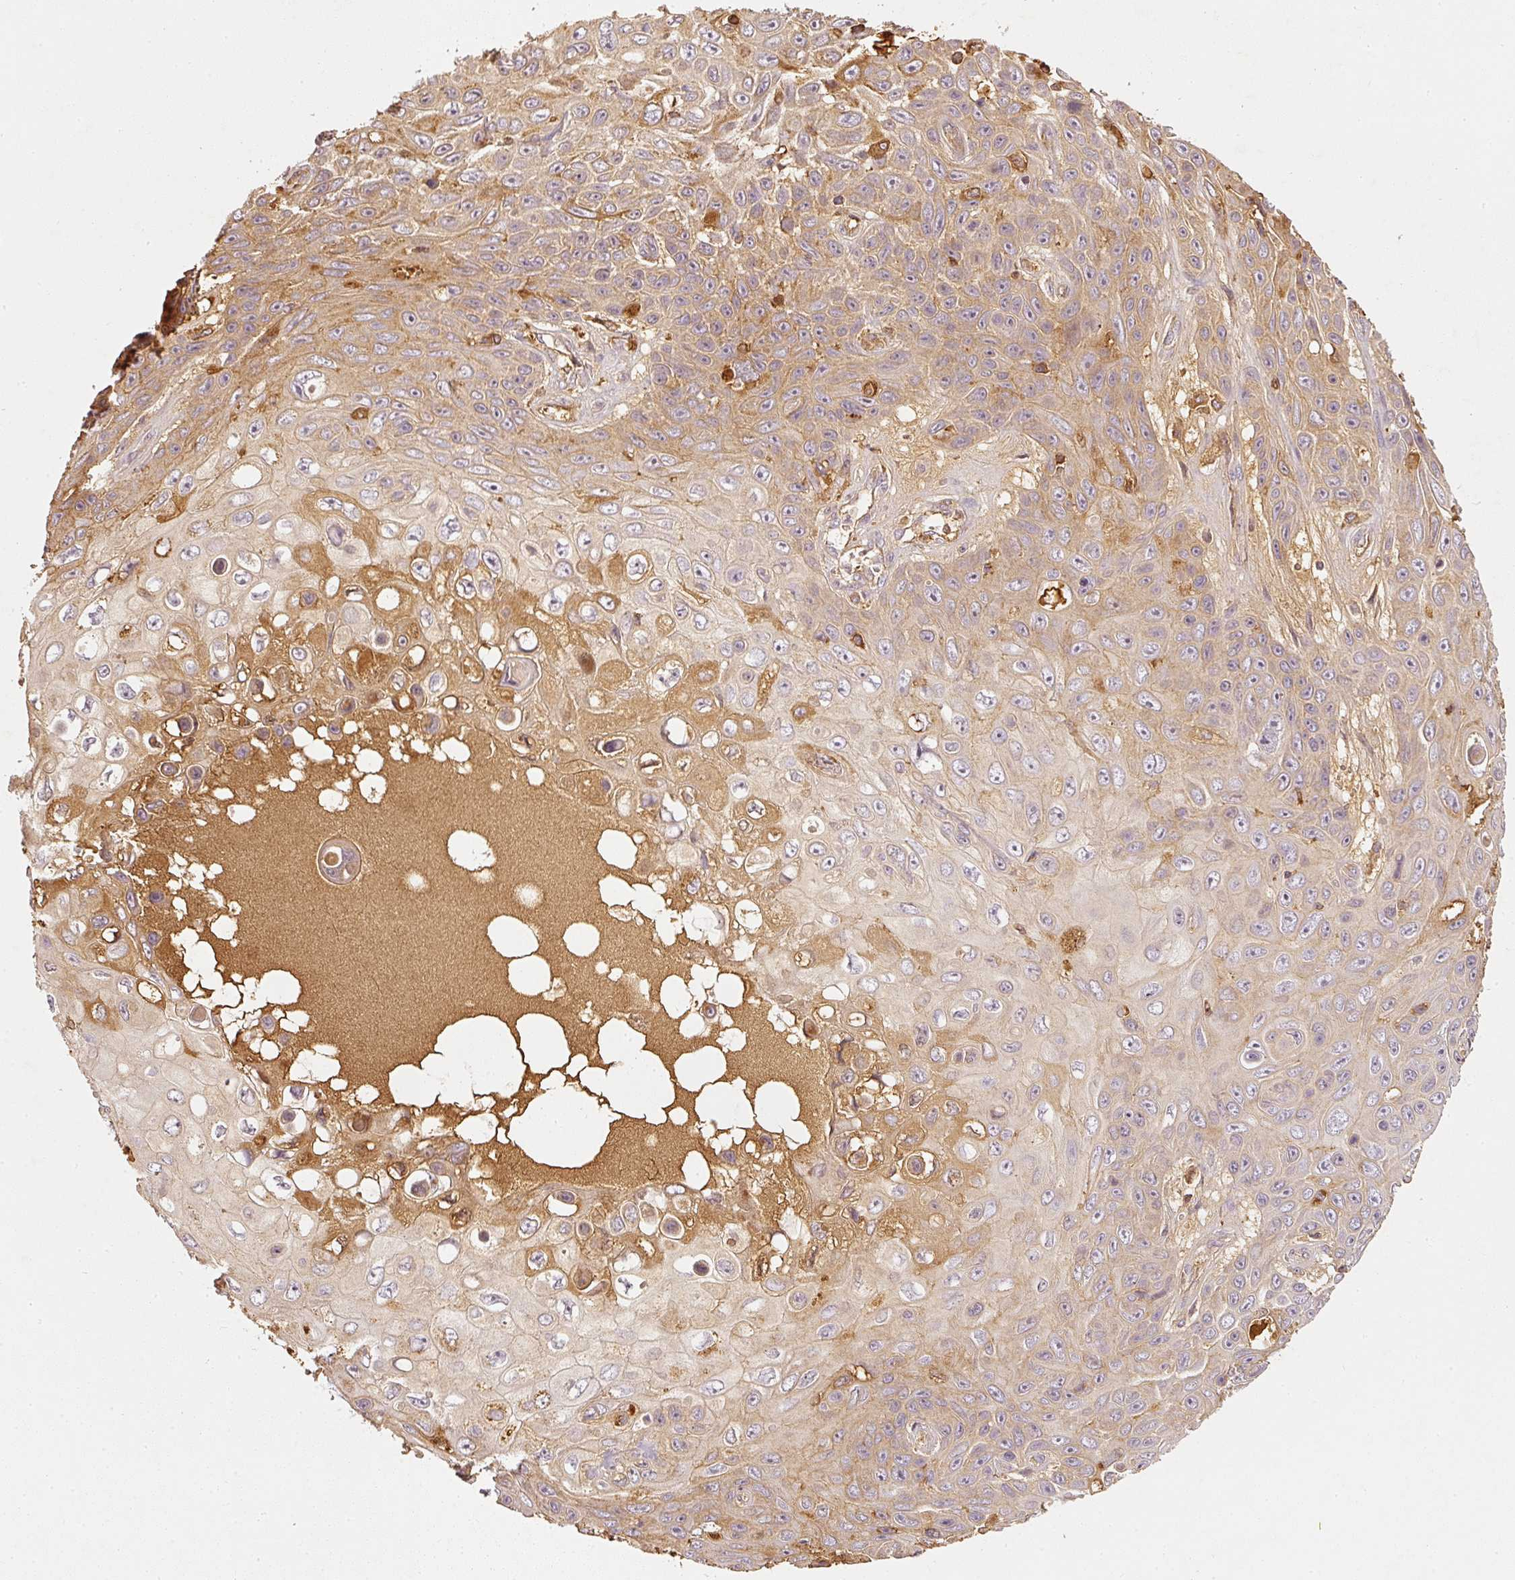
{"staining": {"intensity": "moderate", "quantity": "<25%", "location": "cytoplasmic/membranous"}, "tissue": "skin cancer", "cell_type": "Tumor cells", "image_type": "cancer", "snomed": [{"axis": "morphology", "description": "Squamous cell carcinoma, NOS"}, {"axis": "topography", "description": "Skin"}], "caption": "DAB (3,3'-diaminobenzidine) immunohistochemical staining of skin cancer (squamous cell carcinoma) displays moderate cytoplasmic/membranous protein positivity in approximately <25% of tumor cells. The staining is performed using DAB brown chromogen to label protein expression. The nuclei are counter-stained blue using hematoxylin.", "gene": "EVL", "patient": {"sex": "male", "age": 82}}